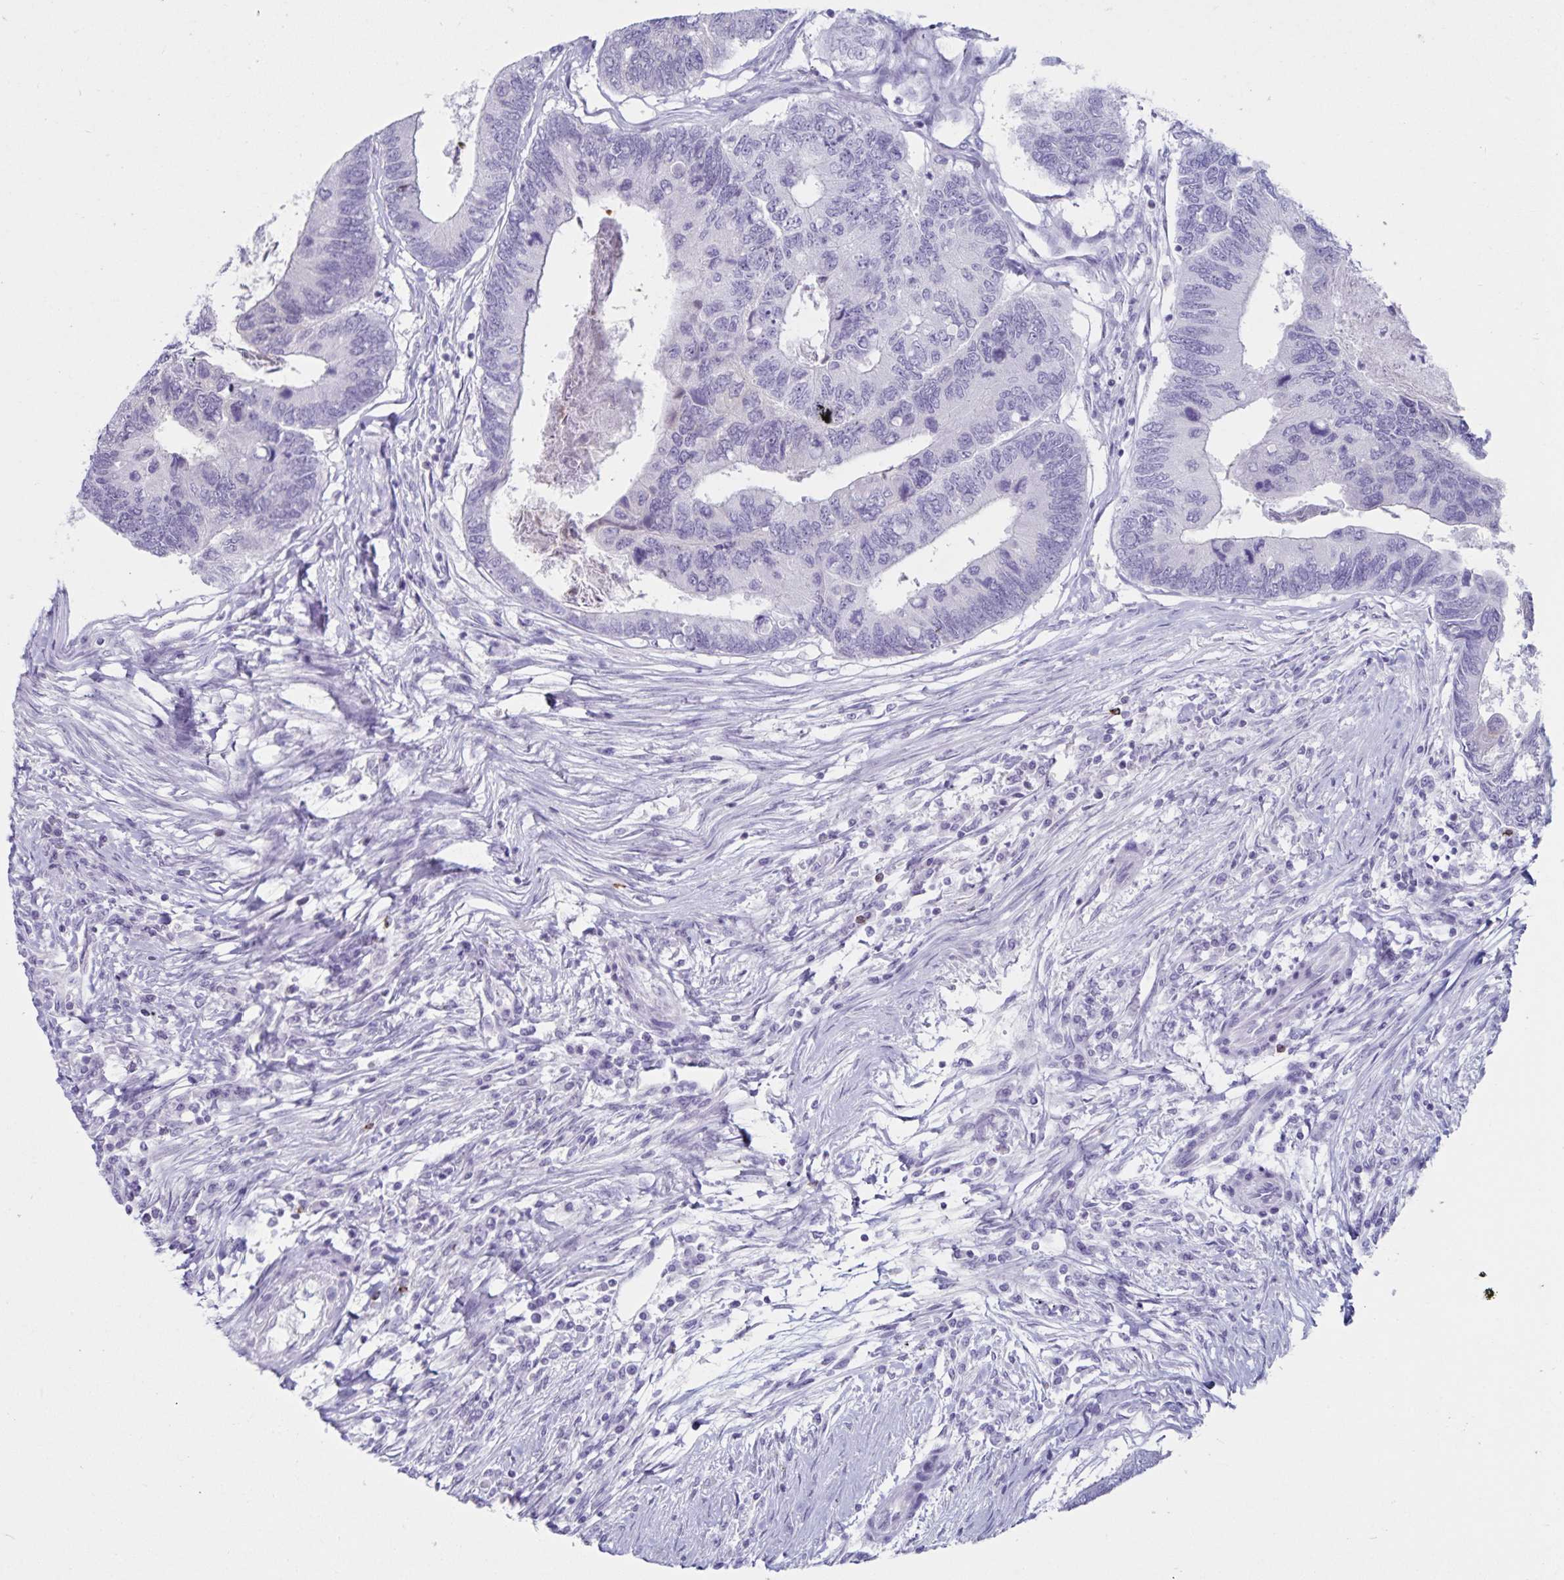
{"staining": {"intensity": "negative", "quantity": "none", "location": "none"}, "tissue": "colorectal cancer", "cell_type": "Tumor cells", "image_type": "cancer", "snomed": [{"axis": "morphology", "description": "Adenocarcinoma, NOS"}, {"axis": "topography", "description": "Colon"}], "caption": "An immunohistochemistry (IHC) histopathology image of colorectal cancer is shown. There is no staining in tumor cells of colorectal cancer. (DAB (3,3'-diaminobenzidine) immunohistochemistry with hematoxylin counter stain).", "gene": "GNLY", "patient": {"sex": "female", "age": 67}}